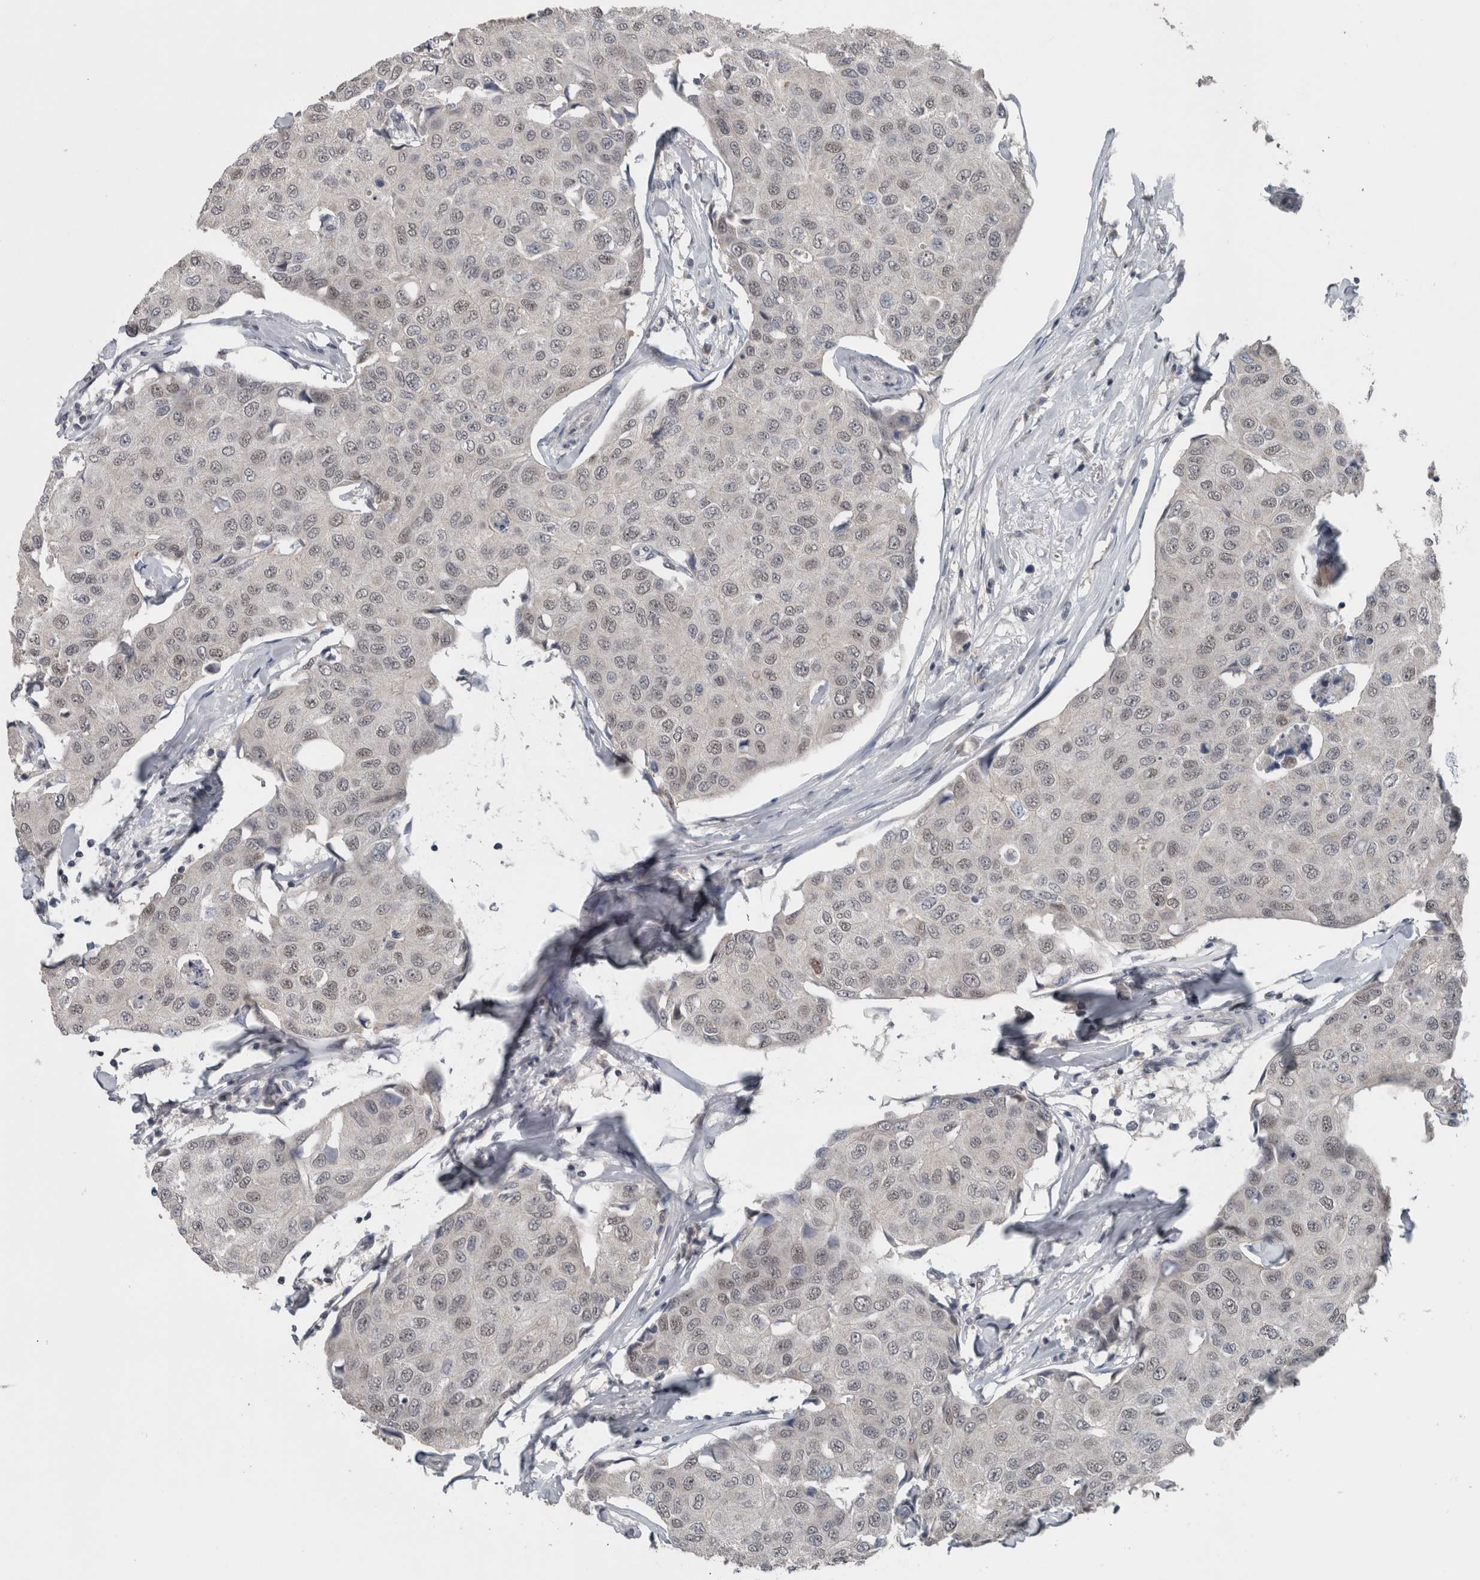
{"staining": {"intensity": "weak", "quantity": "<25%", "location": "nuclear"}, "tissue": "breast cancer", "cell_type": "Tumor cells", "image_type": "cancer", "snomed": [{"axis": "morphology", "description": "Duct carcinoma"}, {"axis": "topography", "description": "Breast"}], "caption": "The micrograph demonstrates no staining of tumor cells in breast cancer (intraductal carcinoma).", "gene": "ZBTB21", "patient": {"sex": "female", "age": 80}}